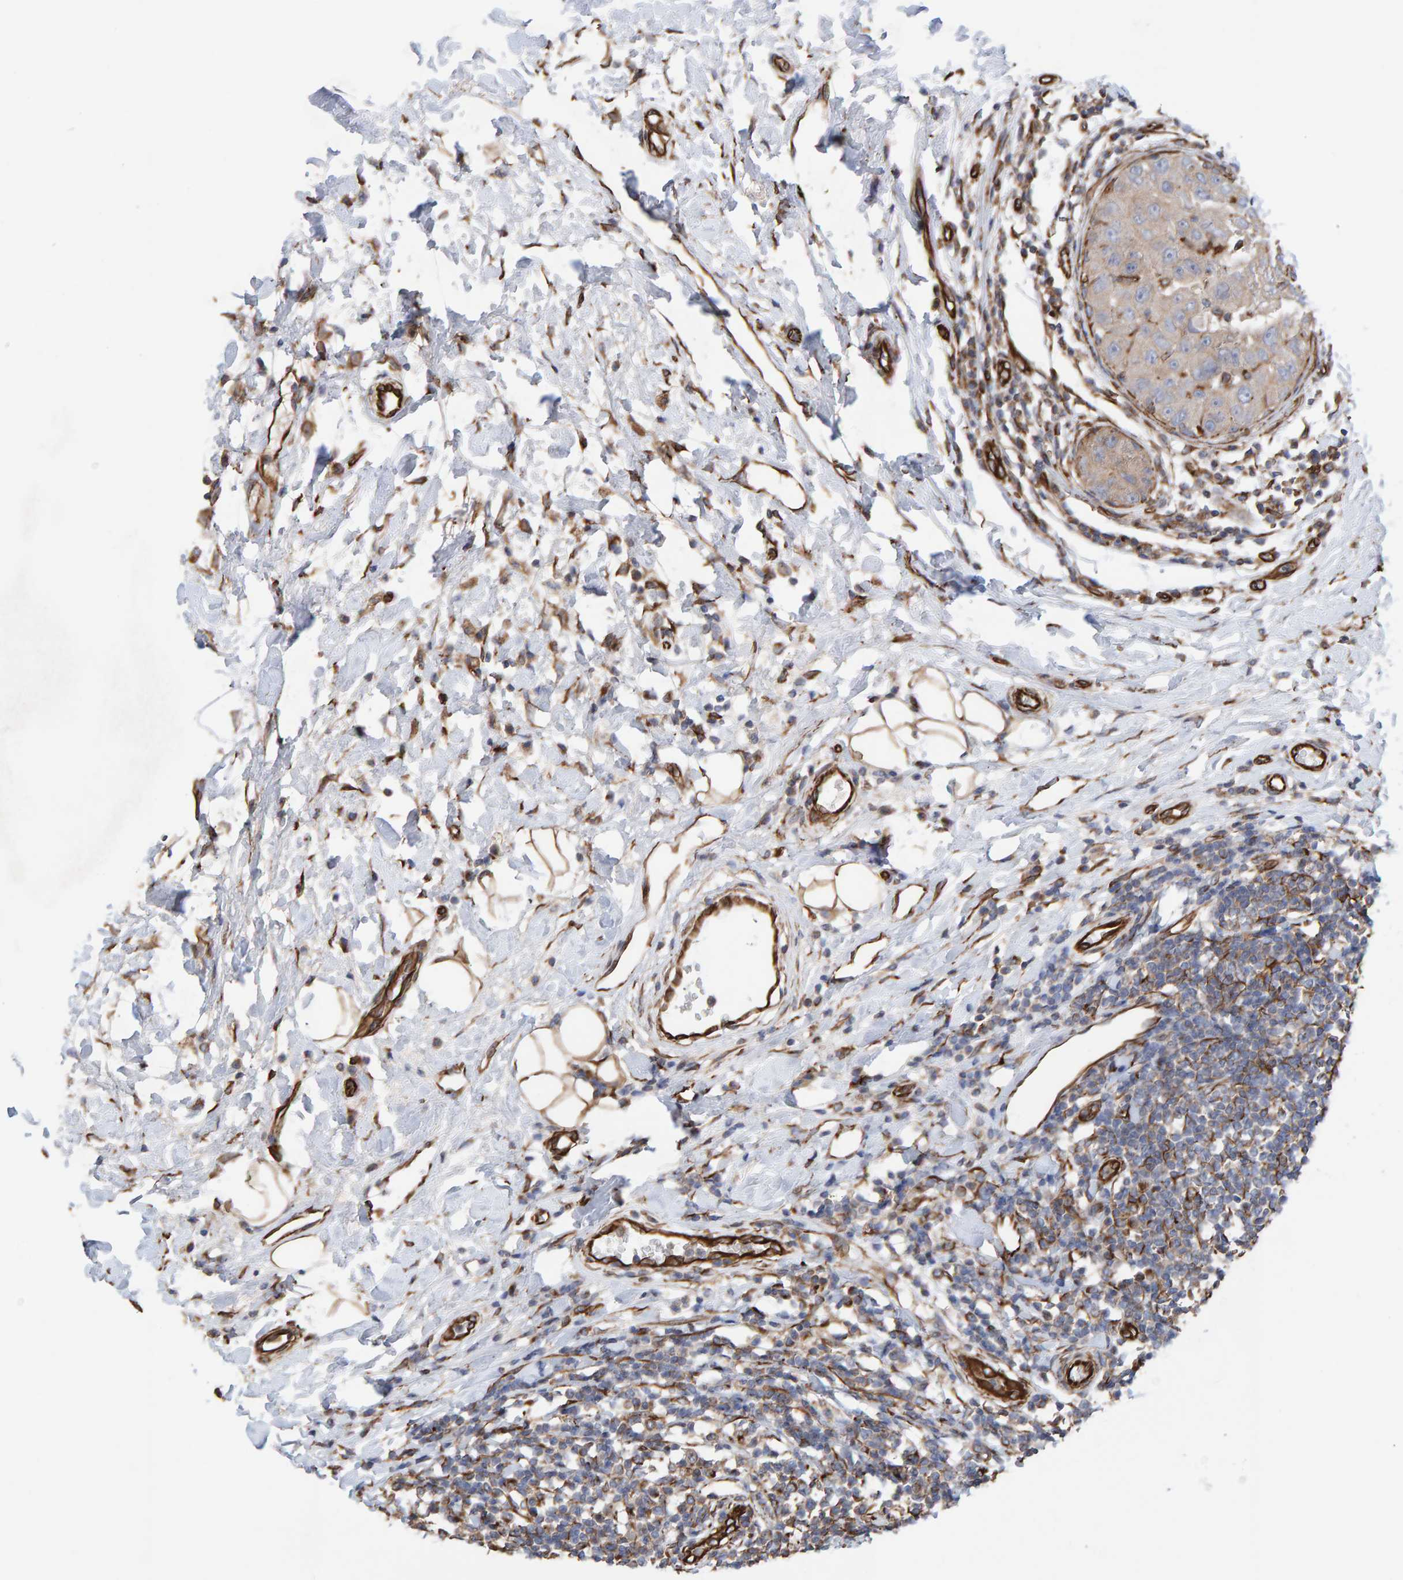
{"staining": {"intensity": "negative", "quantity": "none", "location": "none"}, "tissue": "breast cancer", "cell_type": "Tumor cells", "image_type": "cancer", "snomed": [{"axis": "morphology", "description": "Duct carcinoma"}, {"axis": "topography", "description": "Breast"}], "caption": "The histopathology image shows no significant staining in tumor cells of breast cancer (infiltrating ductal carcinoma).", "gene": "ZNF347", "patient": {"sex": "female", "age": 27}}